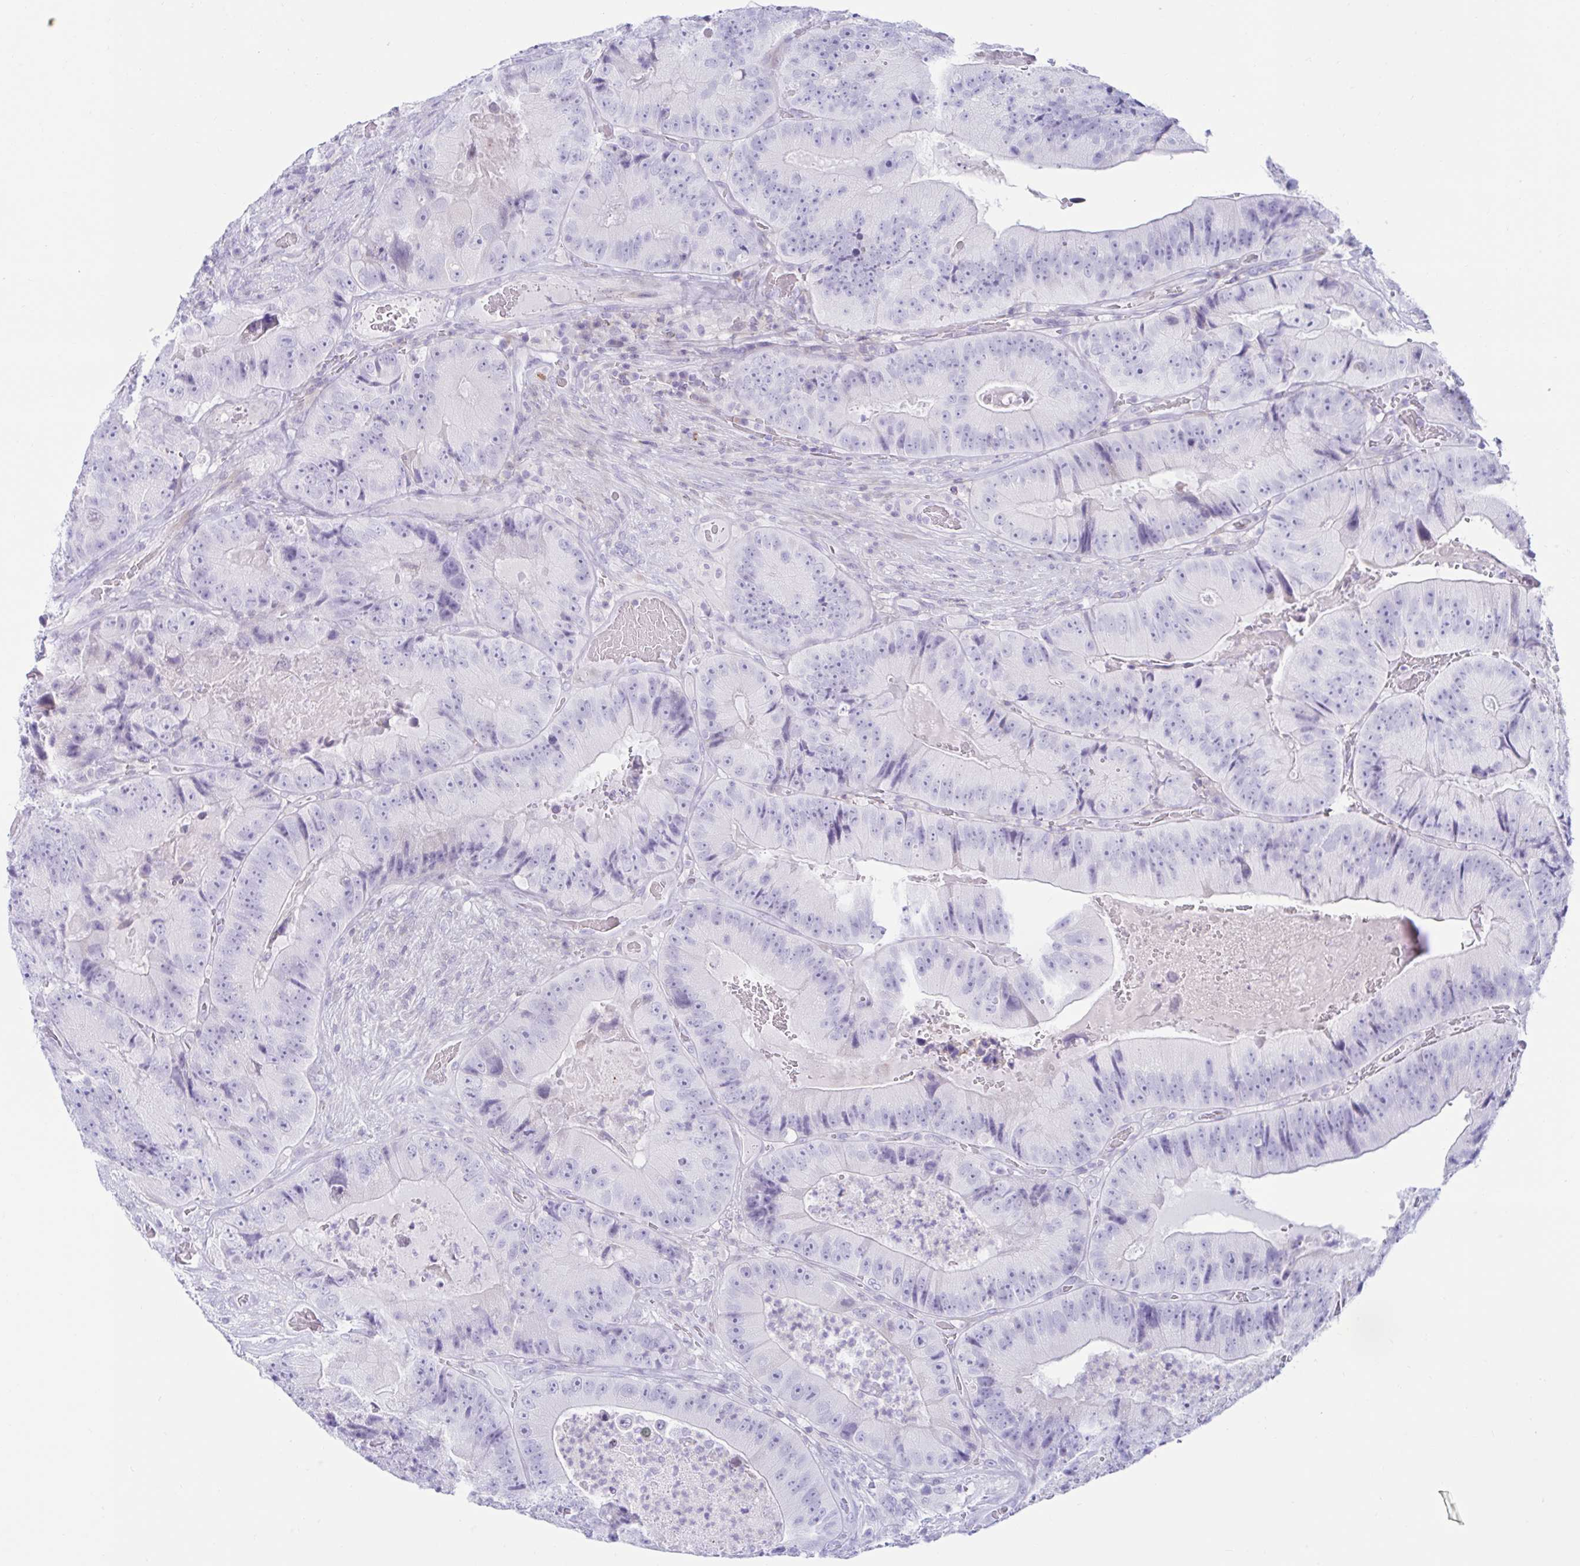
{"staining": {"intensity": "negative", "quantity": "none", "location": "none"}, "tissue": "colorectal cancer", "cell_type": "Tumor cells", "image_type": "cancer", "snomed": [{"axis": "morphology", "description": "Adenocarcinoma, NOS"}, {"axis": "topography", "description": "Colon"}], "caption": "A high-resolution micrograph shows IHC staining of colorectal cancer, which reveals no significant positivity in tumor cells.", "gene": "BEST1", "patient": {"sex": "female", "age": 86}}